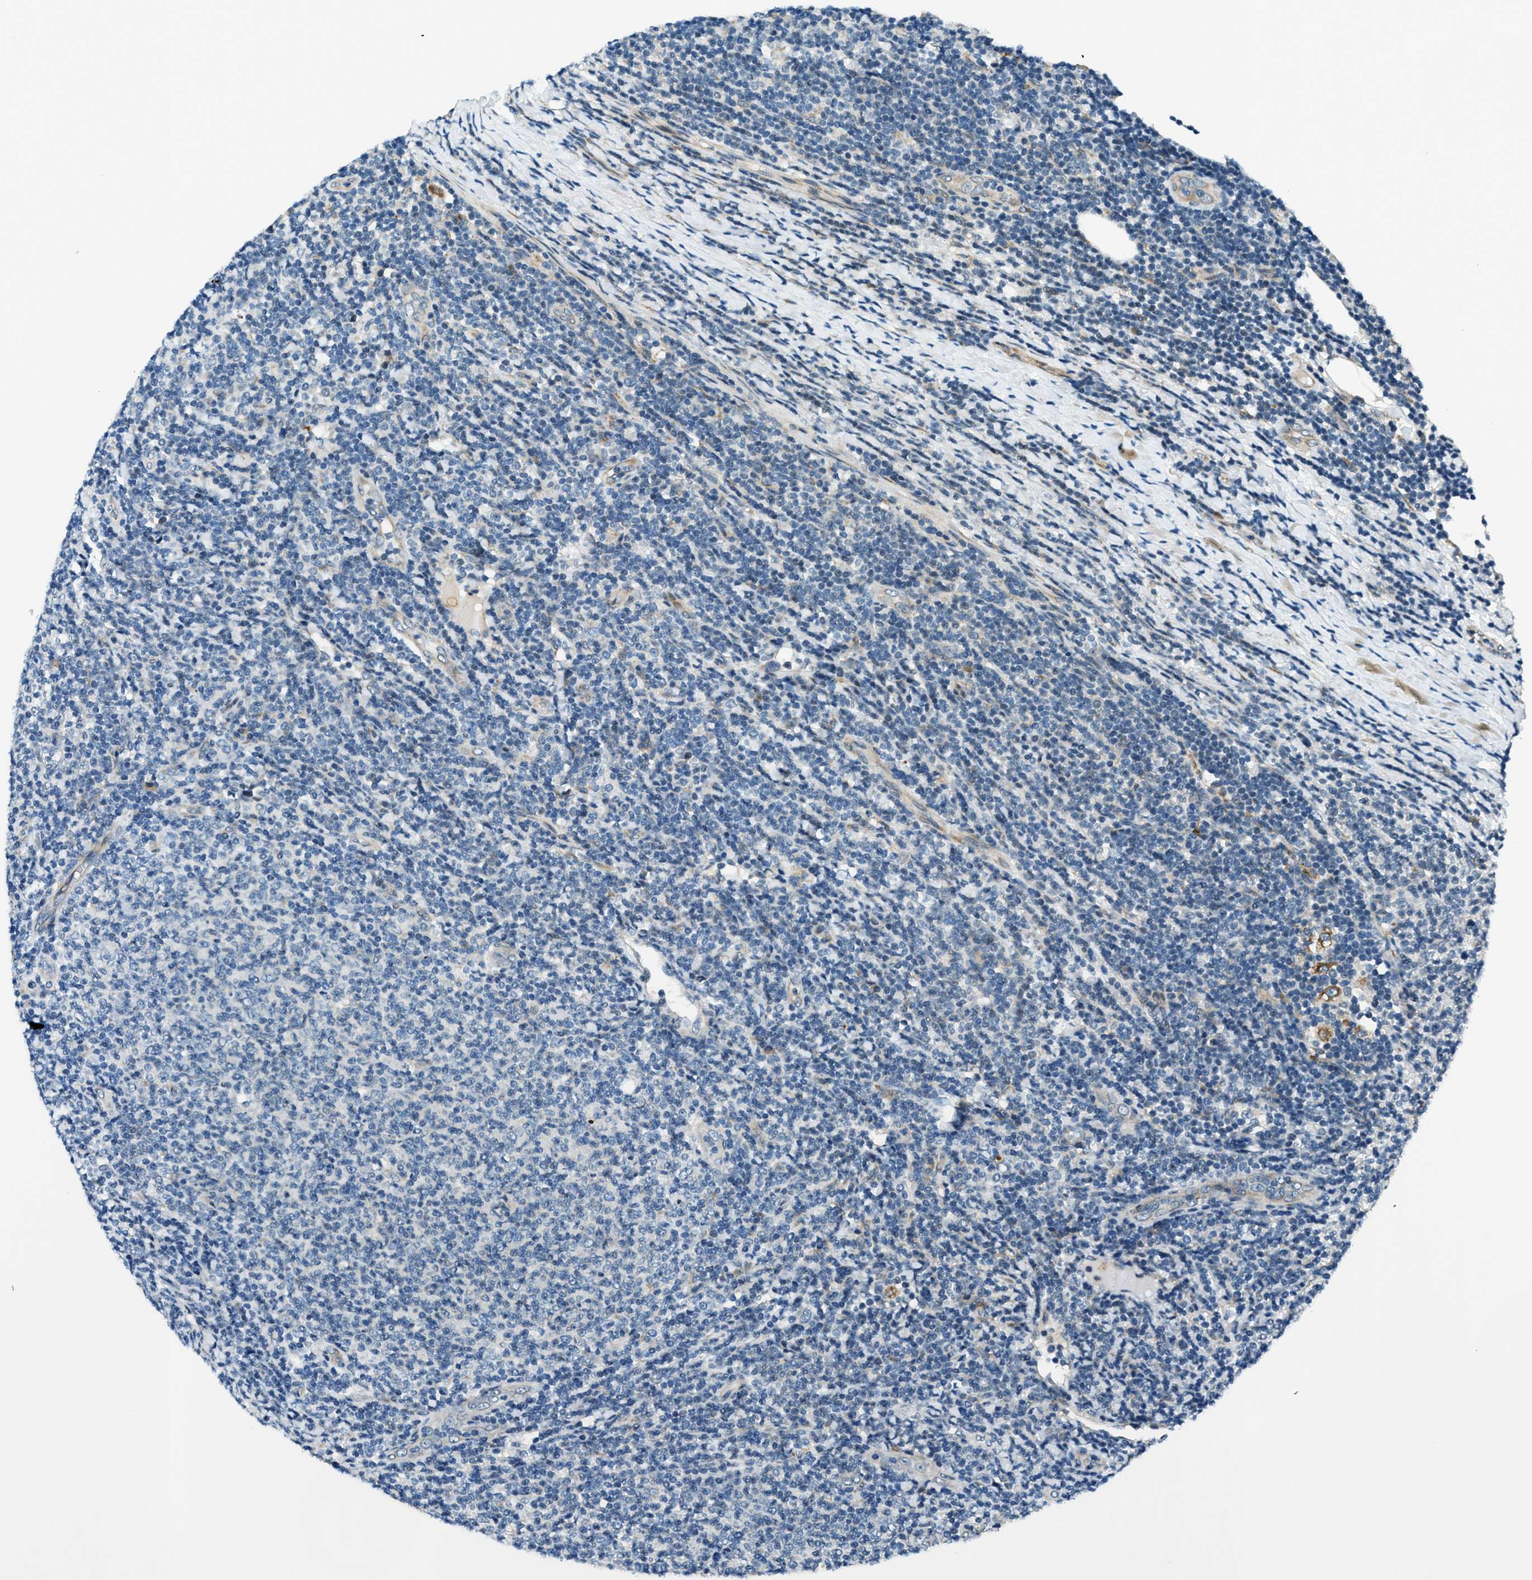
{"staining": {"intensity": "negative", "quantity": "none", "location": "none"}, "tissue": "lymphoma", "cell_type": "Tumor cells", "image_type": "cancer", "snomed": [{"axis": "morphology", "description": "Malignant lymphoma, non-Hodgkin's type, Low grade"}, {"axis": "topography", "description": "Lymph node"}], "caption": "Immunohistochemical staining of human low-grade malignant lymphoma, non-Hodgkin's type reveals no significant expression in tumor cells.", "gene": "GINM1", "patient": {"sex": "male", "age": 66}}